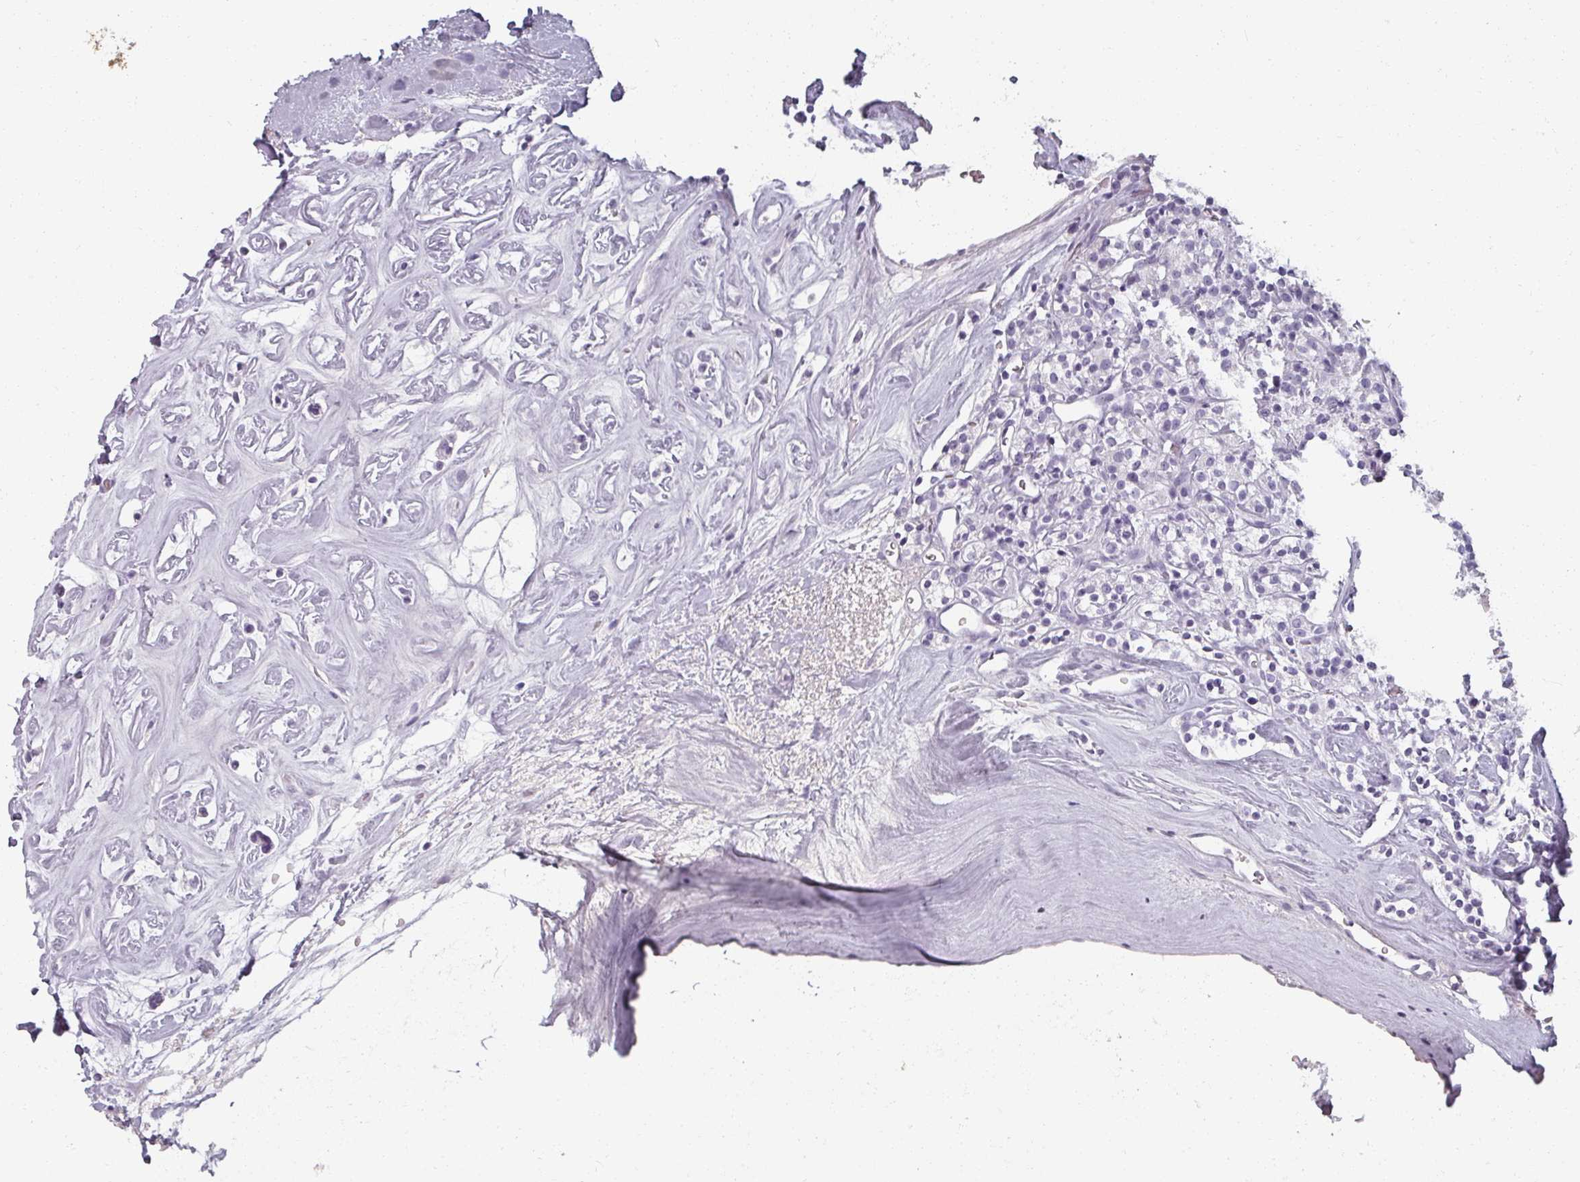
{"staining": {"intensity": "negative", "quantity": "none", "location": "none"}, "tissue": "renal cancer", "cell_type": "Tumor cells", "image_type": "cancer", "snomed": [{"axis": "morphology", "description": "Adenocarcinoma, NOS"}, {"axis": "topography", "description": "Kidney"}], "caption": "This histopathology image is of renal cancer stained with IHC to label a protein in brown with the nuclei are counter-stained blue. There is no positivity in tumor cells.", "gene": "REG3G", "patient": {"sex": "male", "age": 77}}